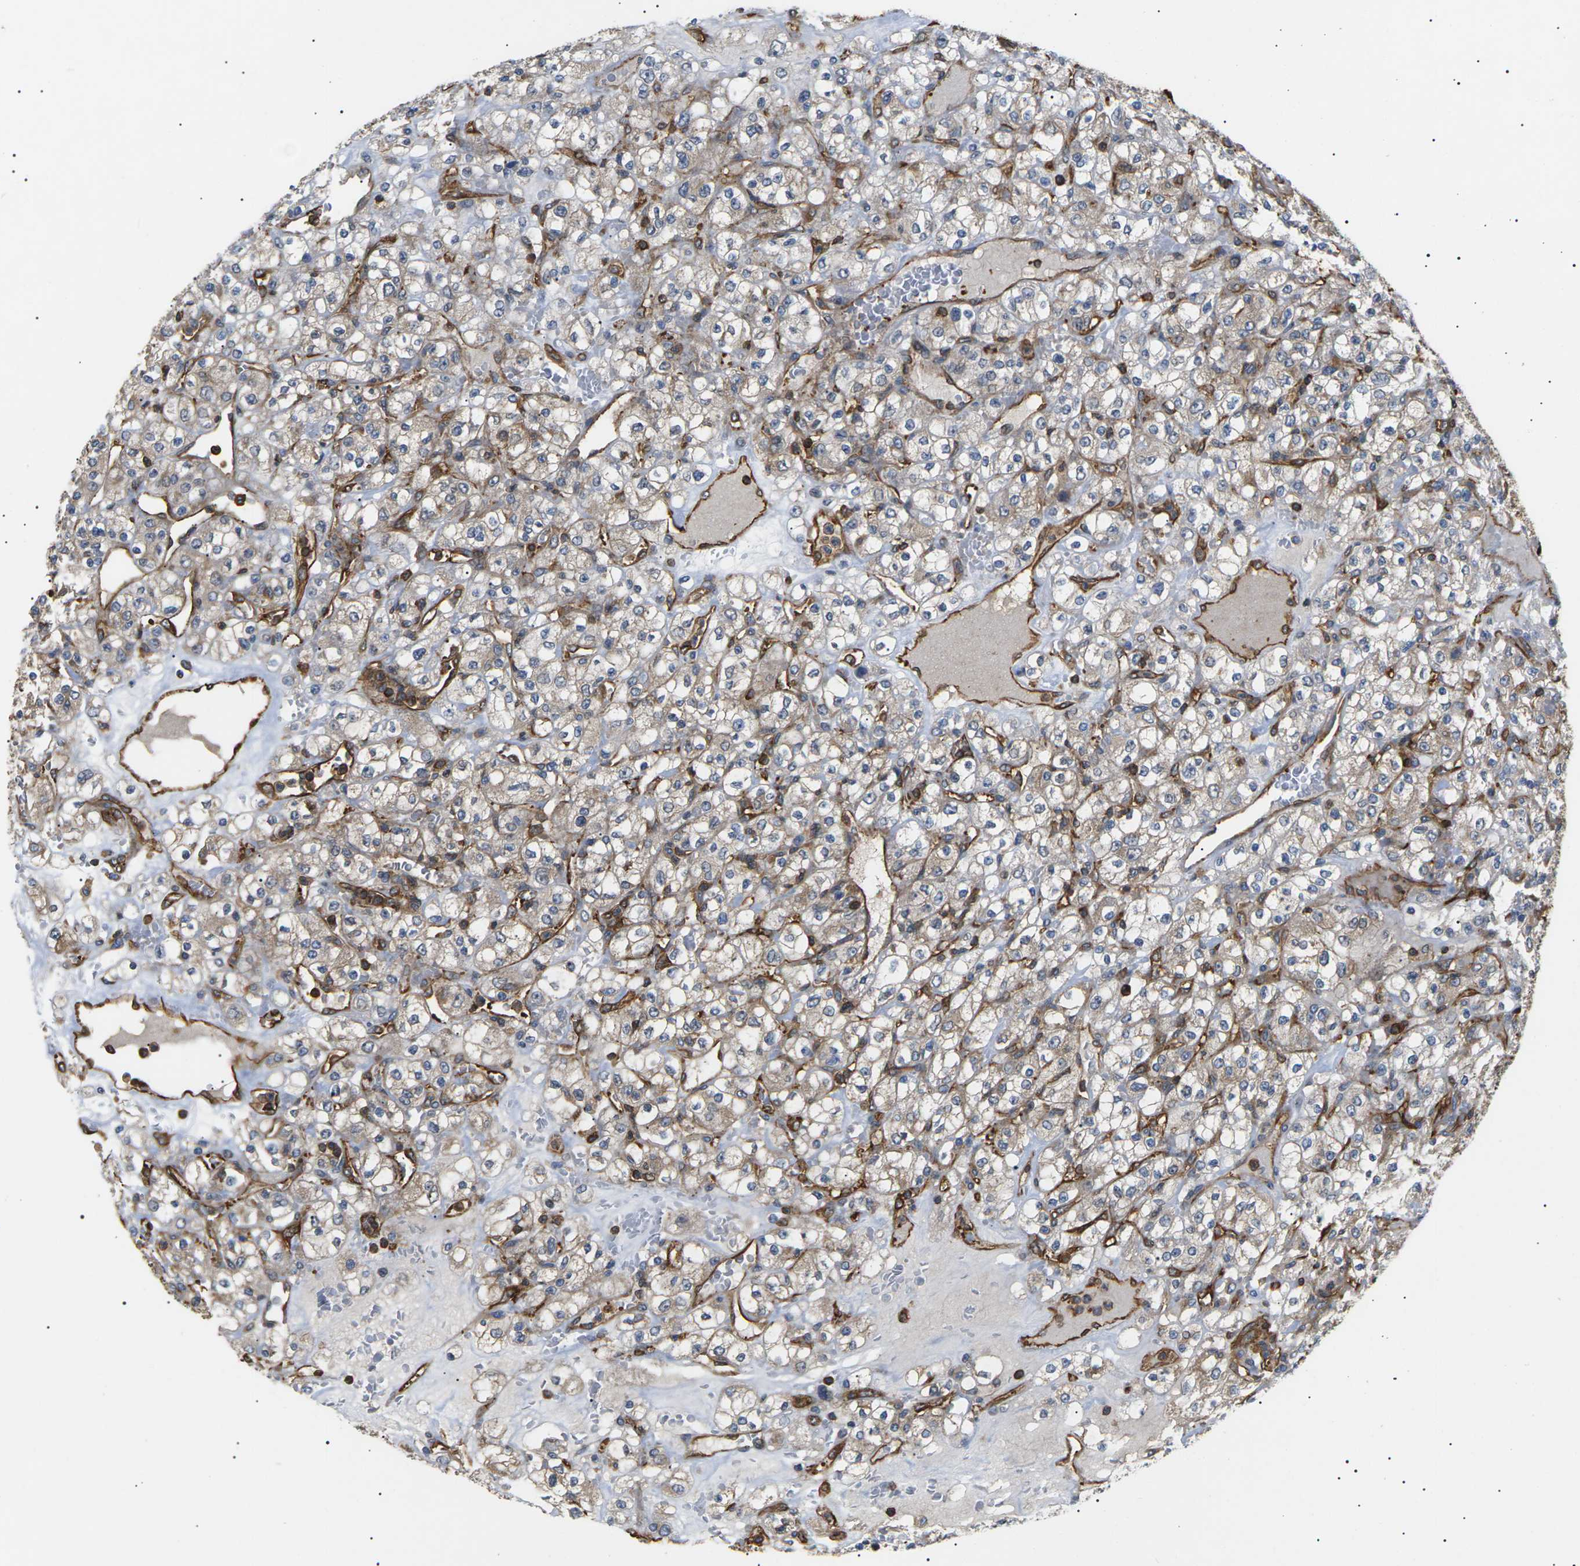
{"staining": {"intensity": "weak", "quantity": ">75%", "location": "cytoplasmic/membranous"}, "tissue": "renal cancer", "cell_type": "Tumor cells", "image_type": "cancer", "snomed": [{"axis": "morphology", "description": "Normal tissue, NOS"}, {"axis": "morphology", "description": "Adenocarcinoma, NOS"}, {"axis": "topography", "description": "Kidney"}], "caption": "Renal cancer (adenocarcinoma) was stained to show a protein in brown. There is low levels of weak cytoplasmic/membranous expression in approximately >75% of tumor cells.", "gene": "TMTC4", "patient": {"sex": "female", "age": 72}}